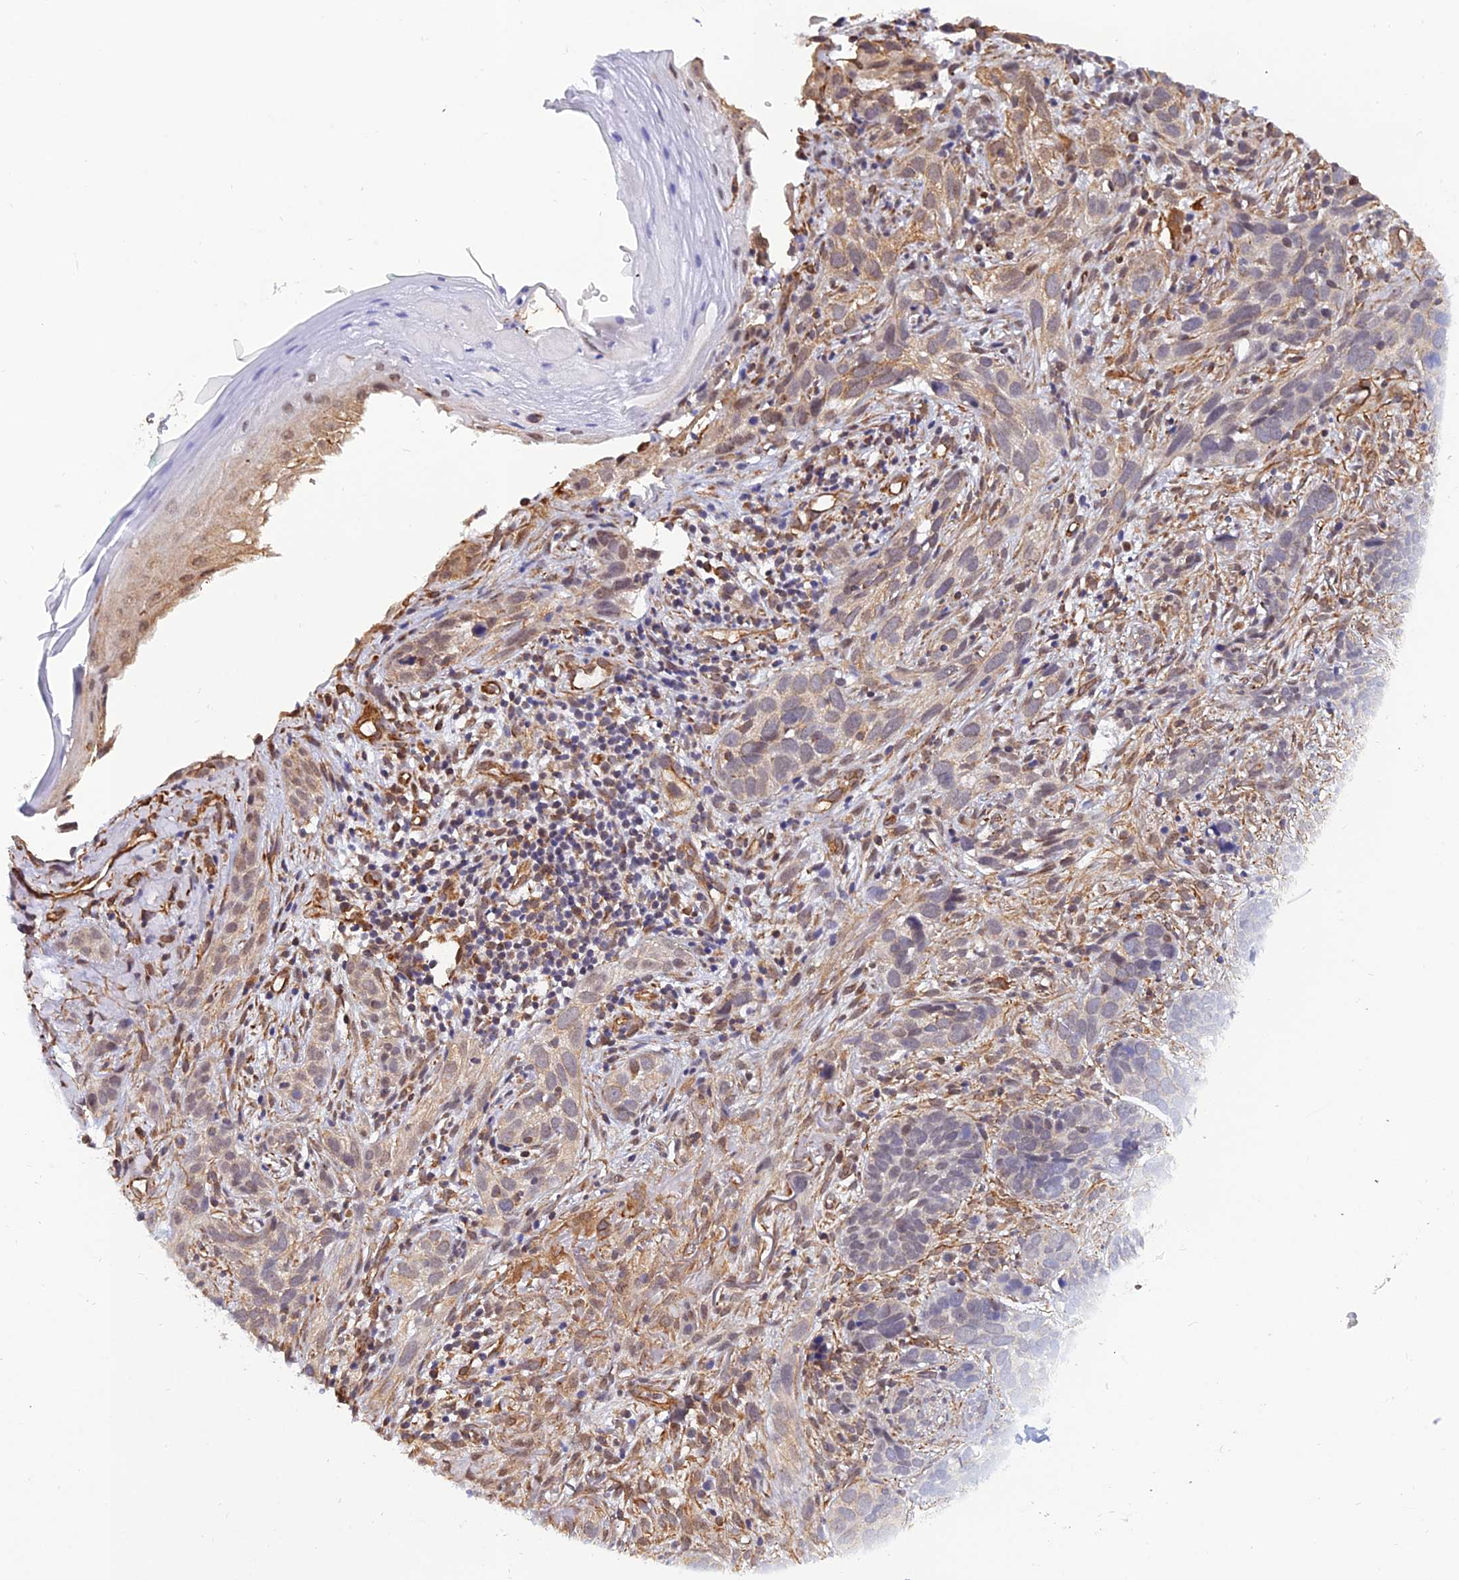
{"staining": {"intensity": "weak", "quantity": "<25%", "location": "cytoplasmic/membranous"}, "tissue": "skin cancer", "cell_type": "Tumor cells", "image_type": "cancer", "snomed": [{"axis": "morphology", "description": "Basal cell carcinoma"}, {"axis": "topography", "description": "Skin"}], "caption": "Immunohistochemical staining of skin basal cell carcinoma shows no significant staining in tumor cells.", "gene": "PAGR1", "patient": {"sex": "male", "age": 71}}